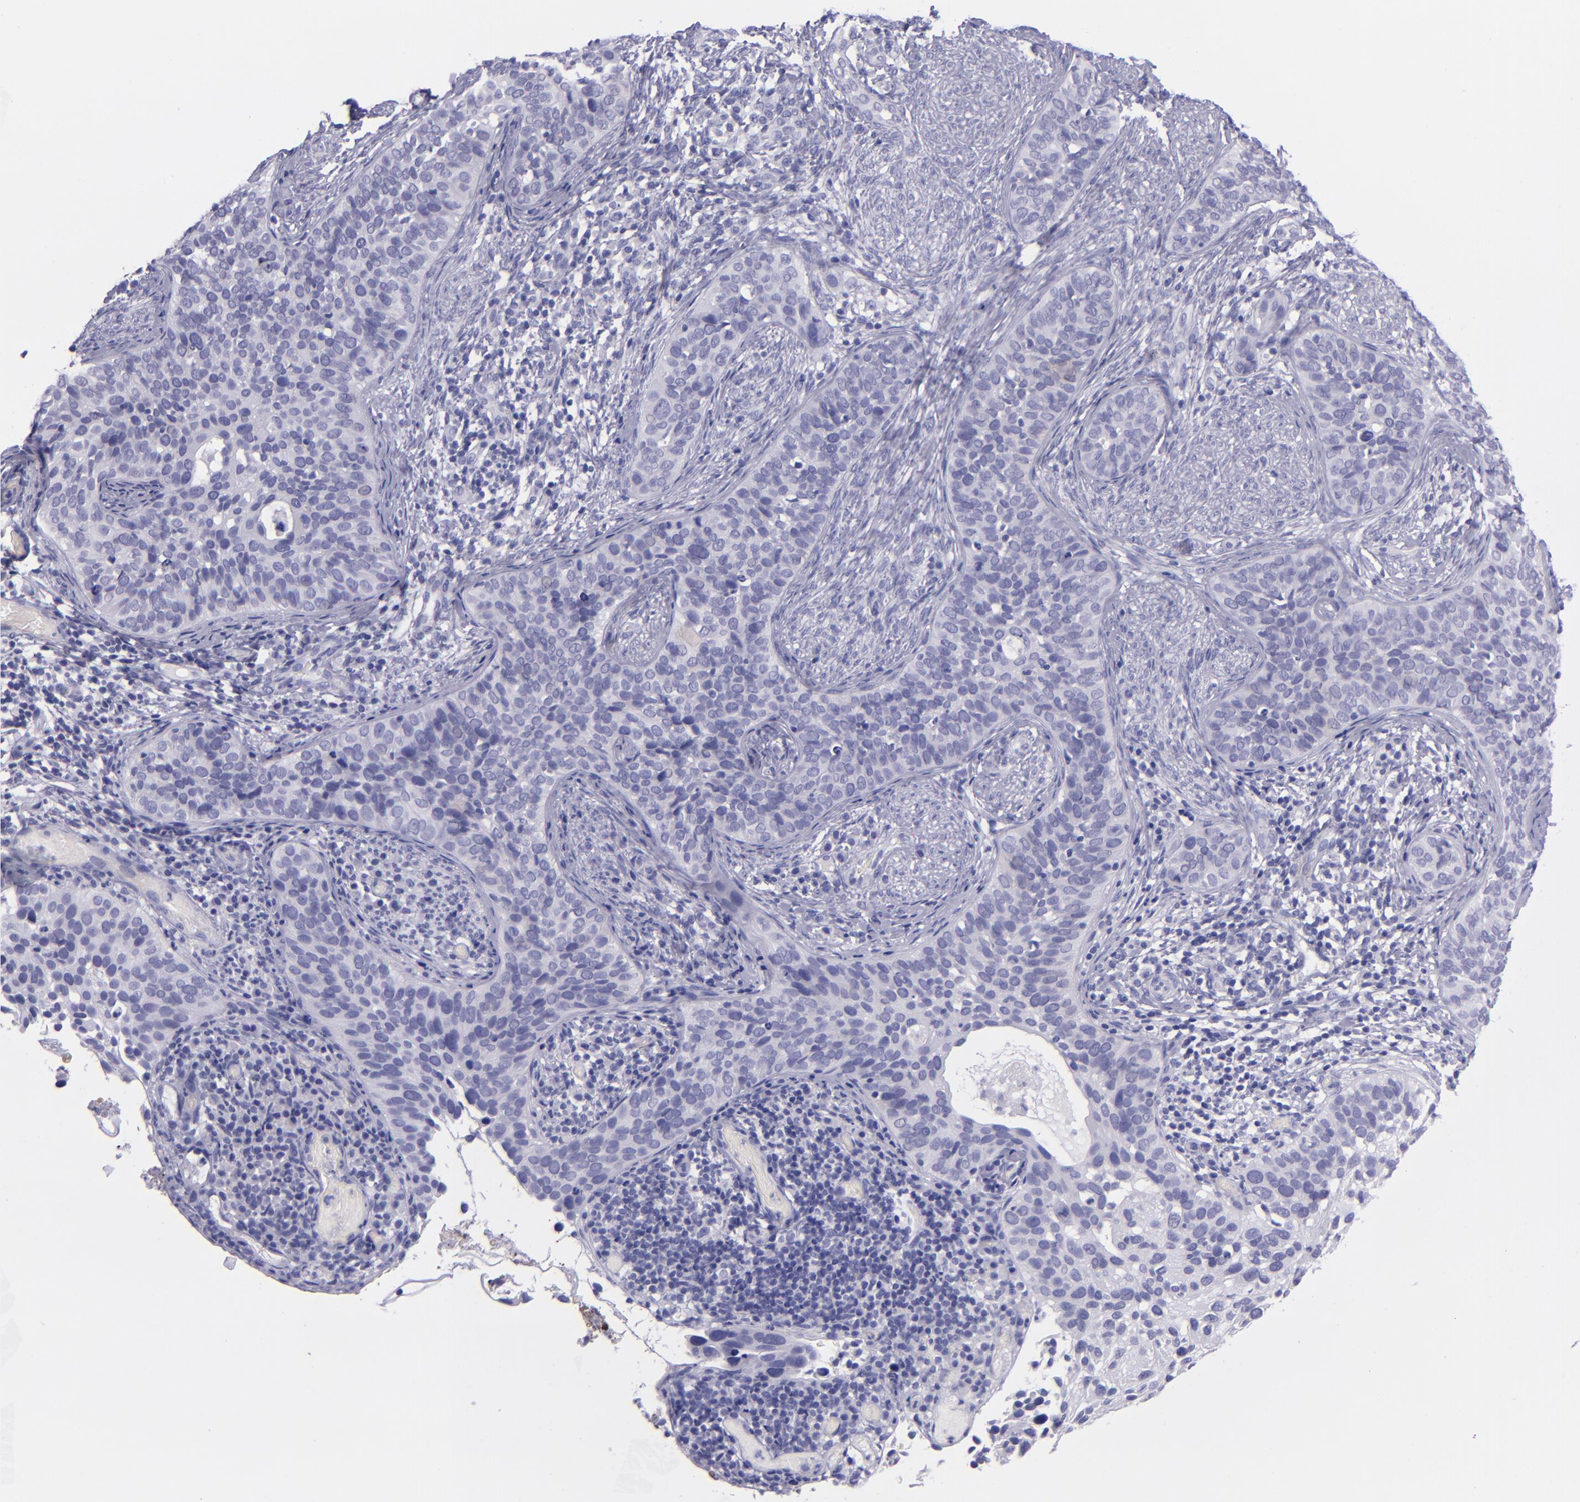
{"staining": {"intensity": "negative", "quantity": "none", "location": "none"}, "tissue": "cervical cancer", "cell_type": "Tumor cells", "image_type": "cancer", "snomed": [{"axis": "morphology", "description": "Squamous cell carcinoma, NOS"}, {"axis": "topography", "description": "Cervix"}], "caption": "An image of human cervical cancer is negative for staining in tumor cells.", "gene": "TNNT3", "patient": {"sex": "female", "age": 31}}